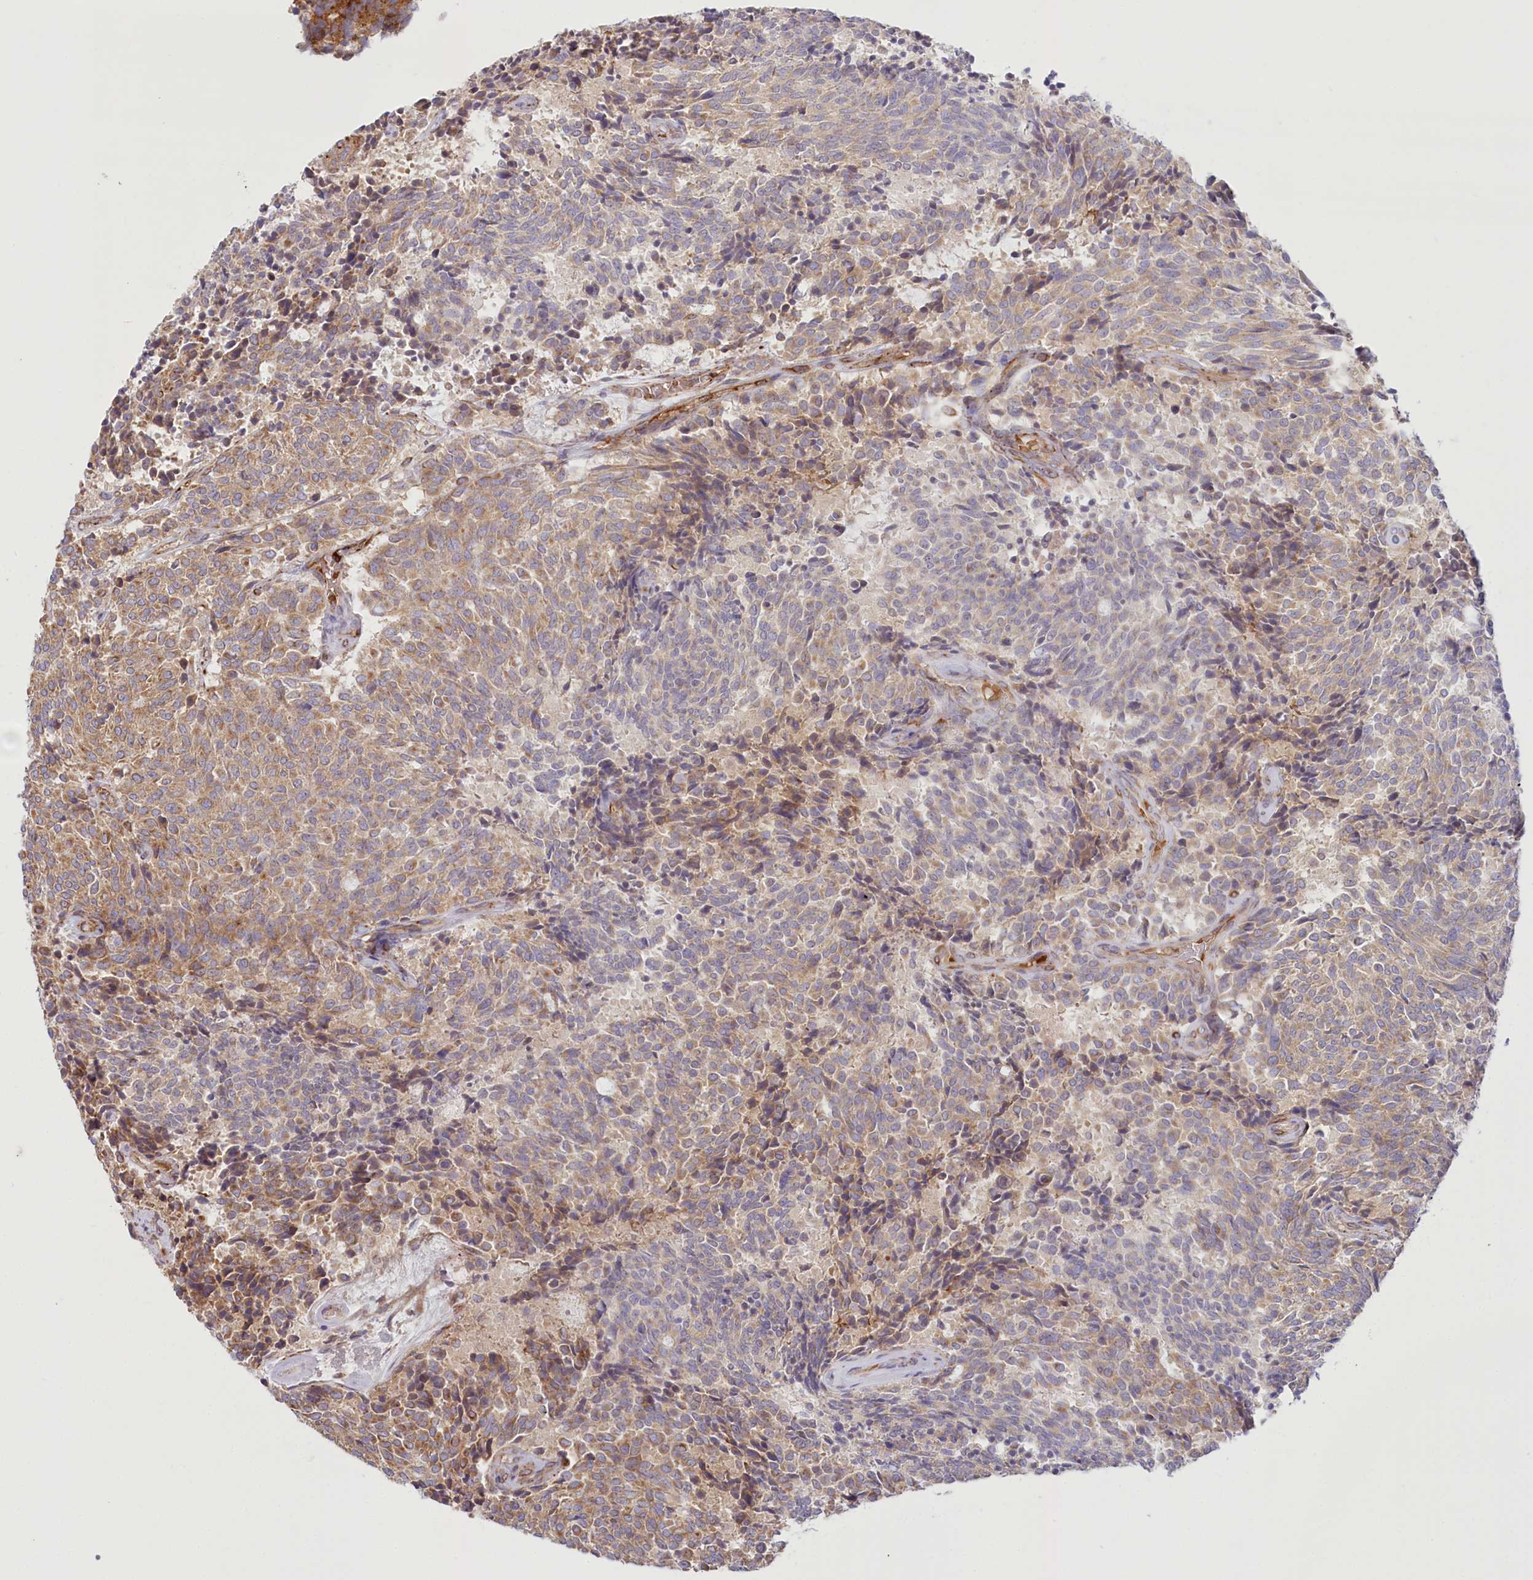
{"staining": {"intensity": "weak", "quantity": "<25%", "location": "cytoplasmic/membranous"}, "tissue": "carcinoid", "cell_type": "Tumor cells", "image_type": "cancer", "snomed": [{"axis": "morphology", "description": "Carcinoid, malignant, NOS"}, {"axis": "topography", "description": "Pancreas"}], "caption": "Image shows no significant protein expression in tumor cells of malignant carcinoid.", "gene": "COMMD3", "patient": {"sex": "female", "age": 54}}